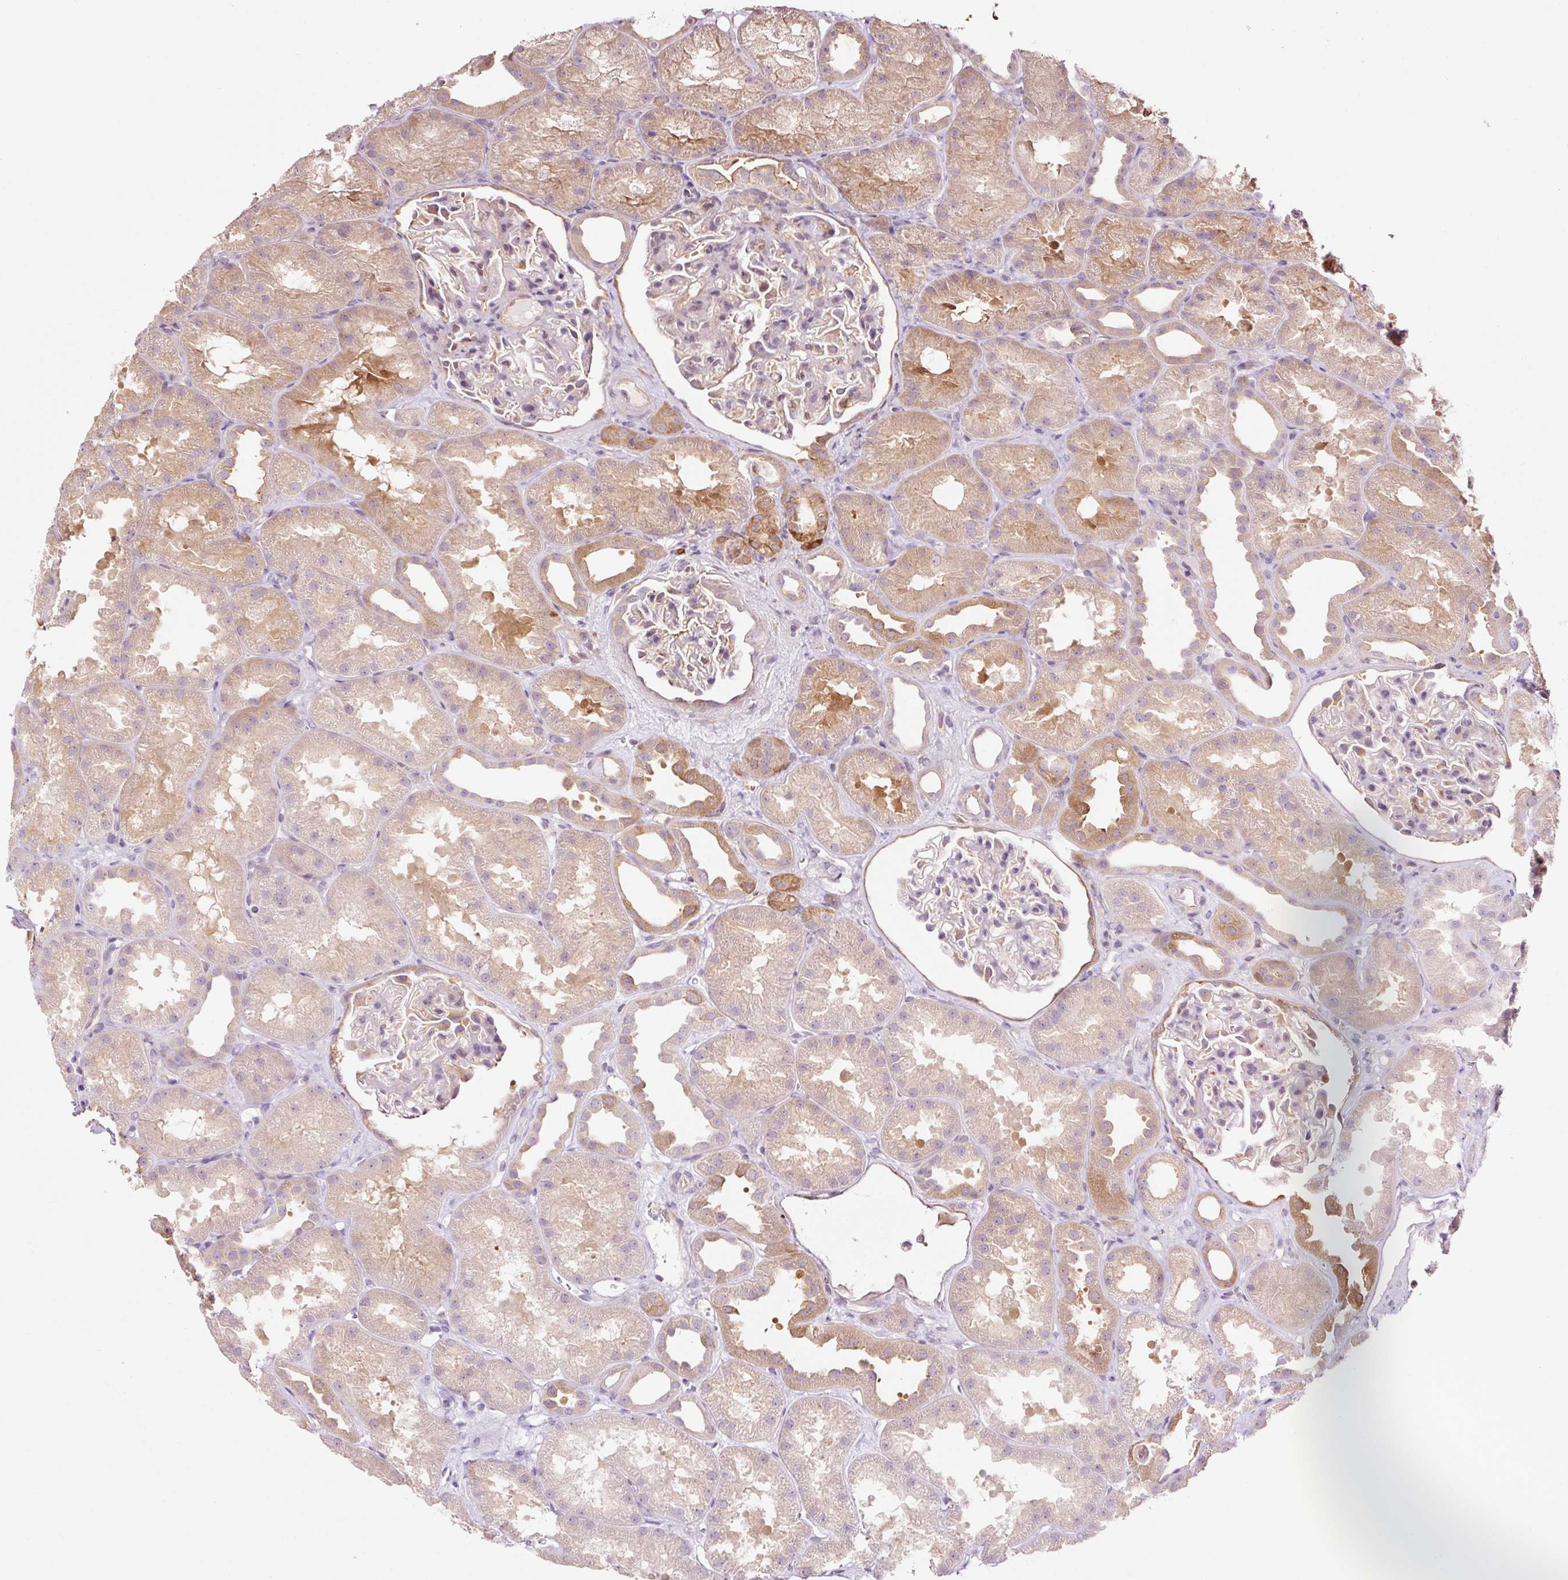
{"staining": {"intensity": "weak", "quantity": "<25%", "location": "cytoplasmic/membranous"}, "tissue": "kidney", "cell_type": "Cells in glomeruli", "image_type": "normal", "snomed": [{"axis": "morphology", "description": "Normal tissue, NOS"}, {"axis": "topography", "description": "Kidney"}], "caption": "This is an immunohistochemistry (IHC) micrograph of benign kidney. There is no staining in cells in glomeruli.", "gene": "FBXL14", "patient": {"sex": "male", "age": 61}}